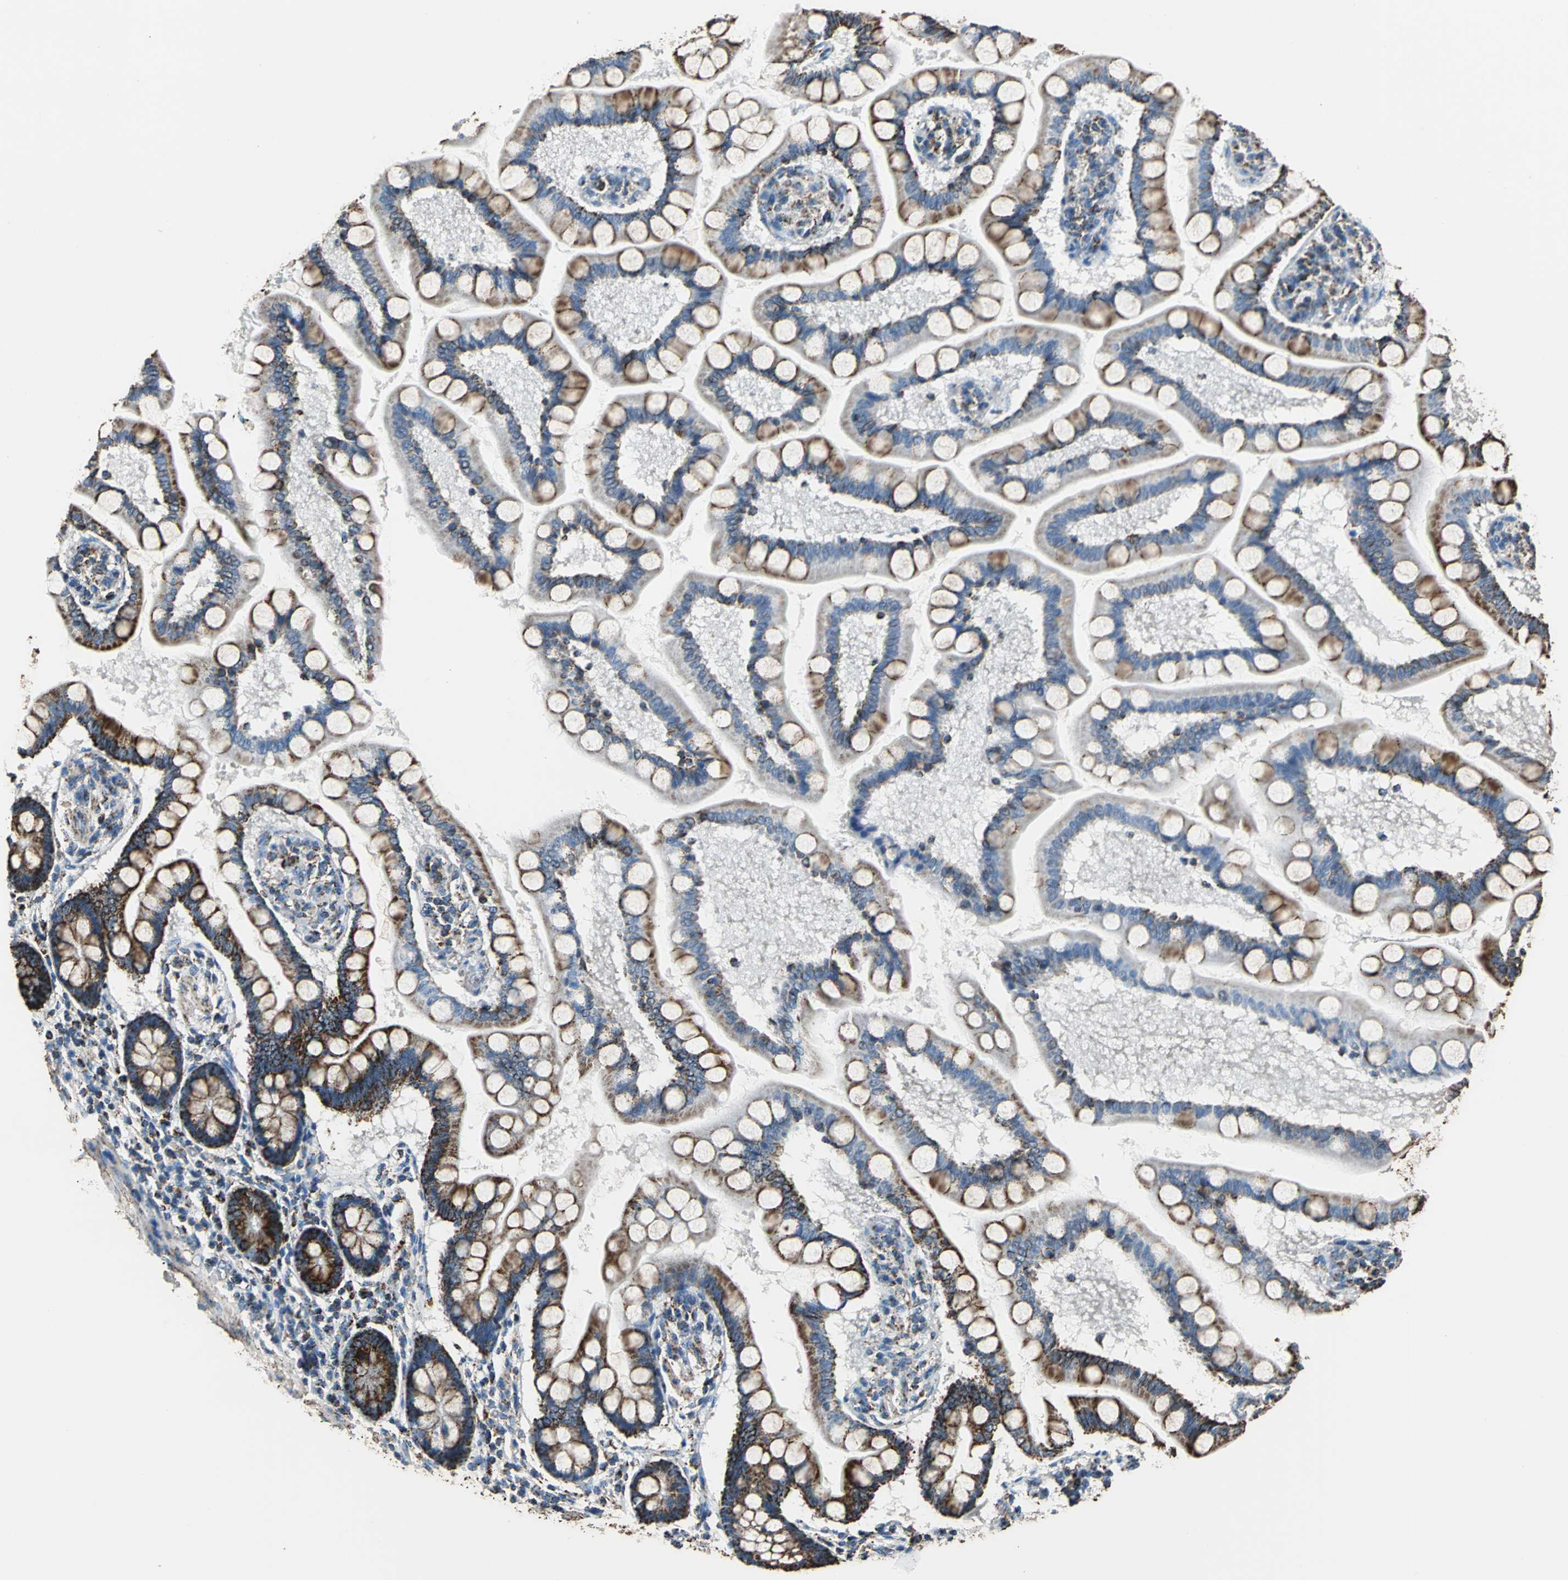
{"staining": {"intensity": "strong", "quantity": ">75%", "location": "cytoplasmic/membranous"}, "tissue": "small intestine", "cell_type": "Glandular cells", "image_type": "normal", "snomed": [{"axis": "morphology", "description": "Normal tissue, NOS"}, {"axis": "topography", "description": "Small intestine"}], "caption": "A brown stain labels strong cytoplasmic/membranous expression of a protein in glandular cells of unremarkable small intestine. Immunohistochemistry (ihc) stains the protein in brown and the nuclei are stained blue.", "gene": "ECH1", "patient": {"sex": "male", "age": 41}}